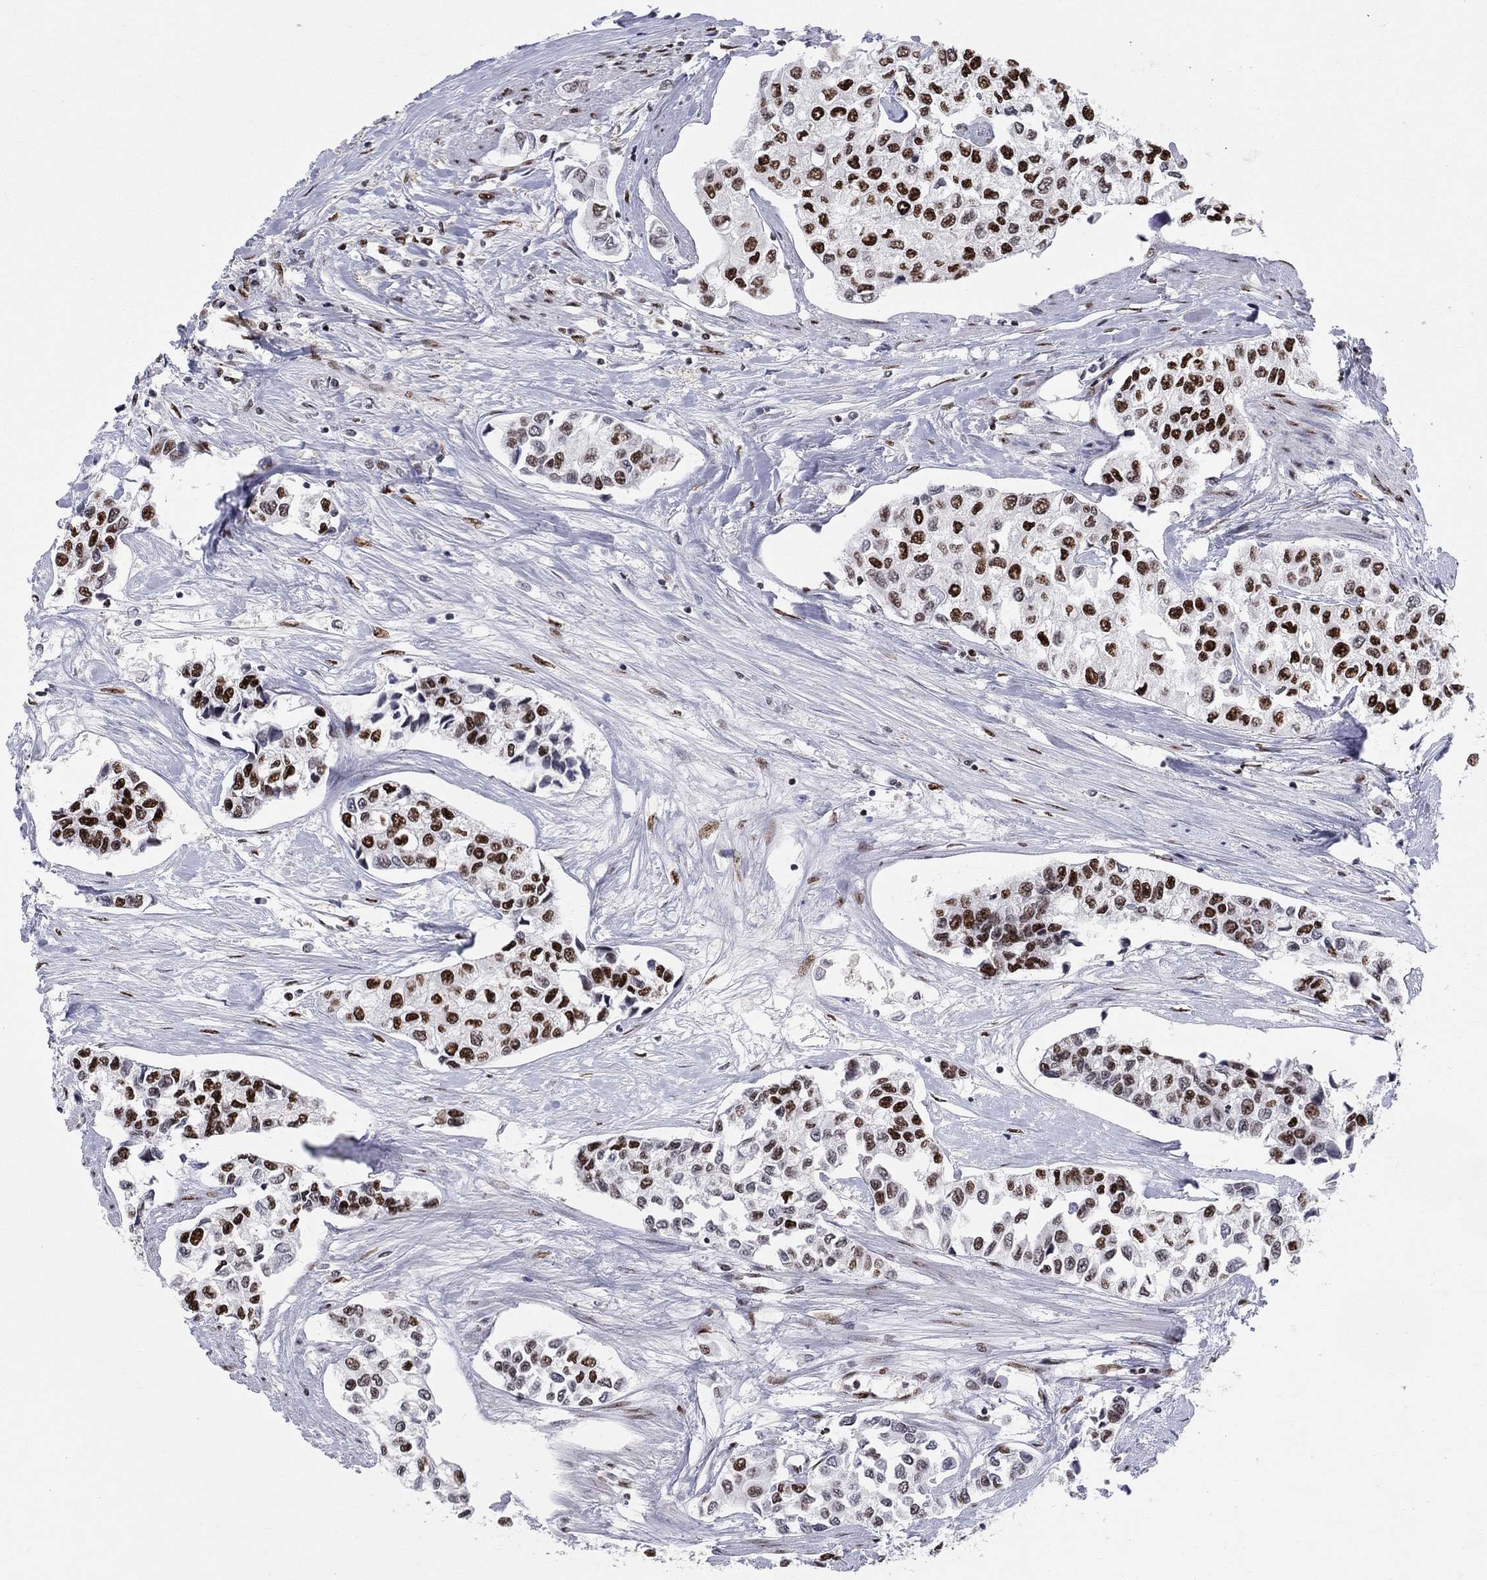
{"staining": {"intensity": "strong", "quantity": ">75%", "location": "nuclear"}, "tissue": "urothelial cancer", "cell_type": "Tumor cells", "image_type": "cancer", "snomed": [{"axis": "morphology", "description": "Urothelial carcinoma, High grade"}, {"axis": "topography", "description": "Urinary bladder"}], "caption": "Immunohistochemical staining of urothelial cancer shows high levels of strong nuclear protein expression in about >75% of tumor cells. (DAB (3,3'-diaminobenzidine) = brown stain, brightfield microscopy at high magnification).", "gene": "ZNHIT3", "patient": {"sex": "male", "age": 73}}